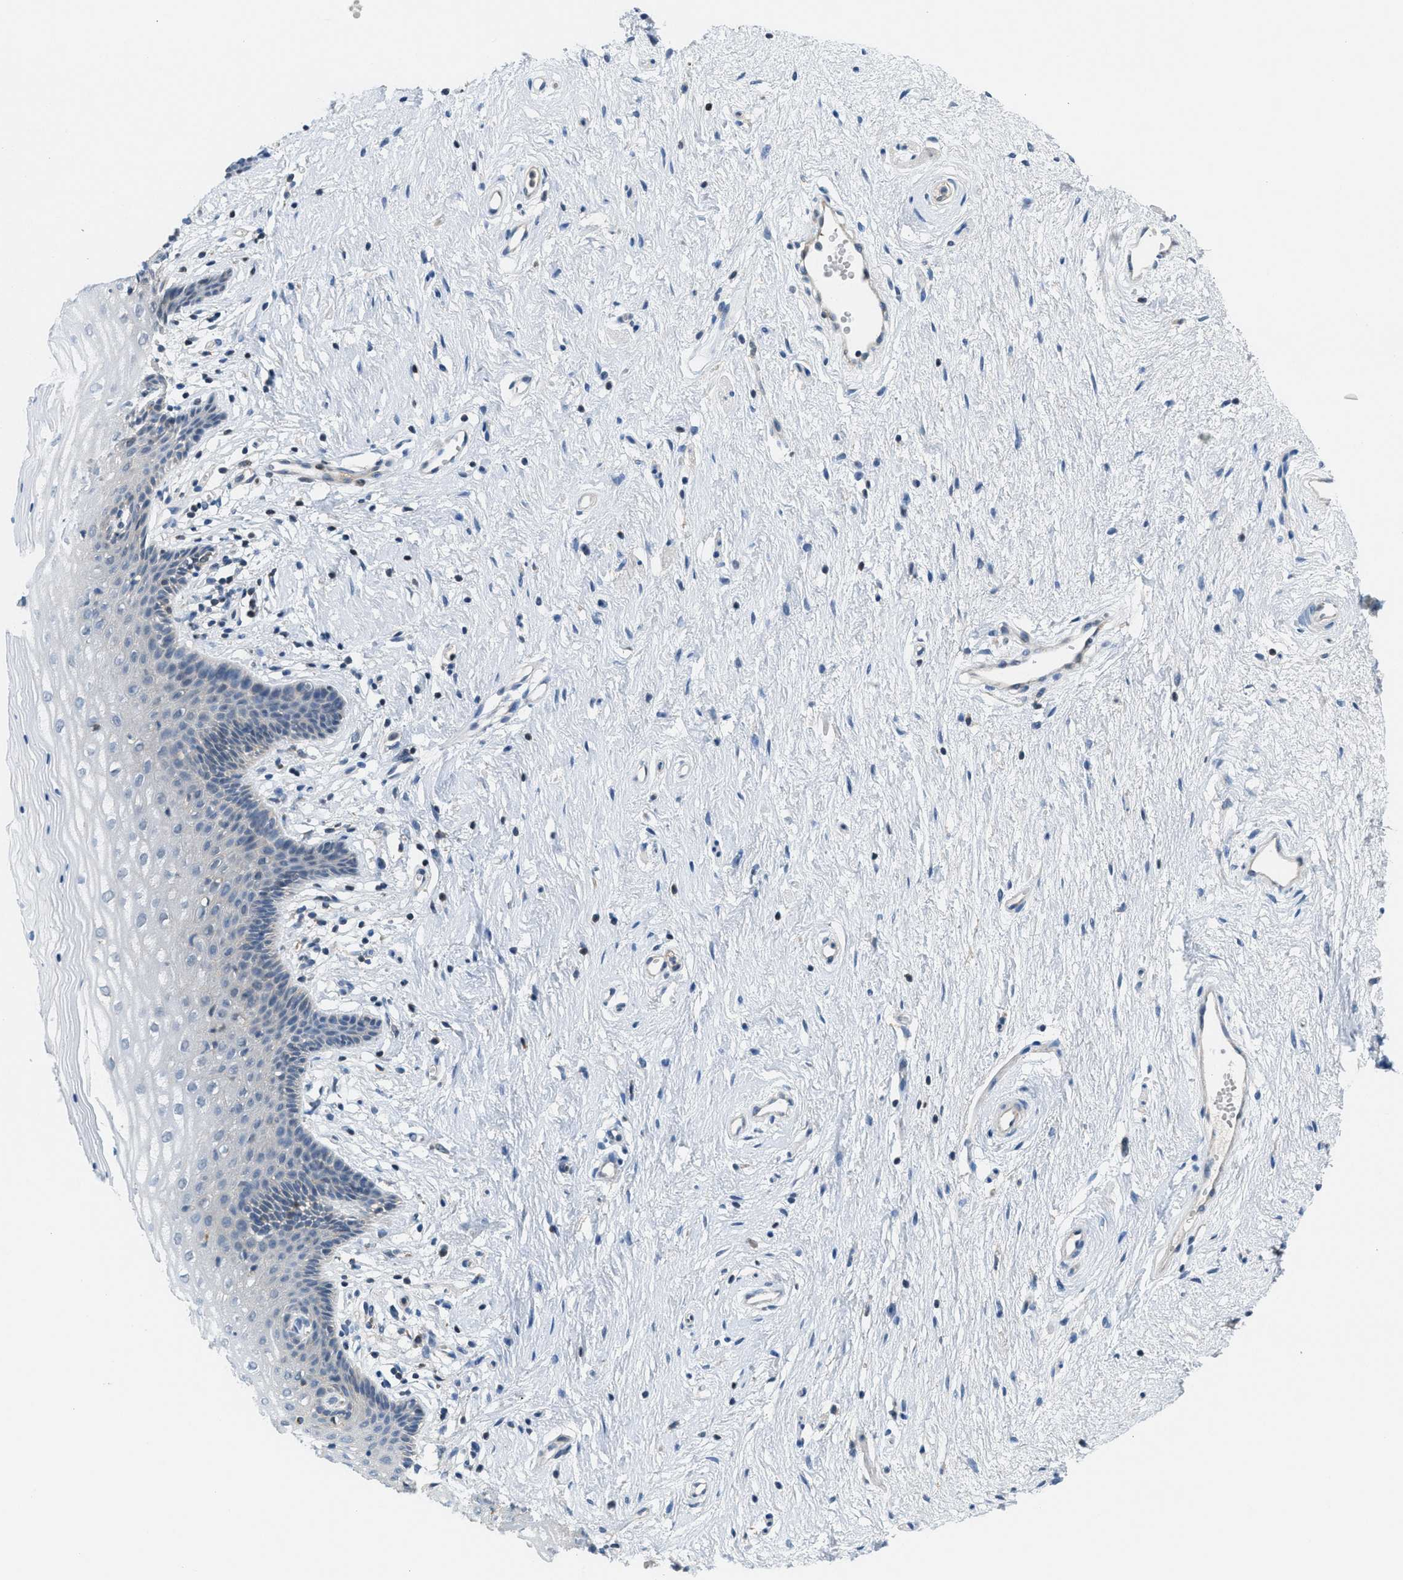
{"staining": {"intensity": "weak", "quantity": "<25%", "location": "cytoplasmic/membranous"}, "tissue": "vagina", "cell_type": "Squamous epithelial cells", "image_type": "normal", "snomed": [{"axis": "morphology", "description": "Normal tissue, NOS"}, {"axis": "topography", "description": "Vagina"}], "caption": "Histopathology image shows no significant protein positivity in squamous epithelial cells of benign vagina. Nuclei are stained in blue.", "gene": "PIP5K1C", "patient": {"sex": "female", "age": 44}}